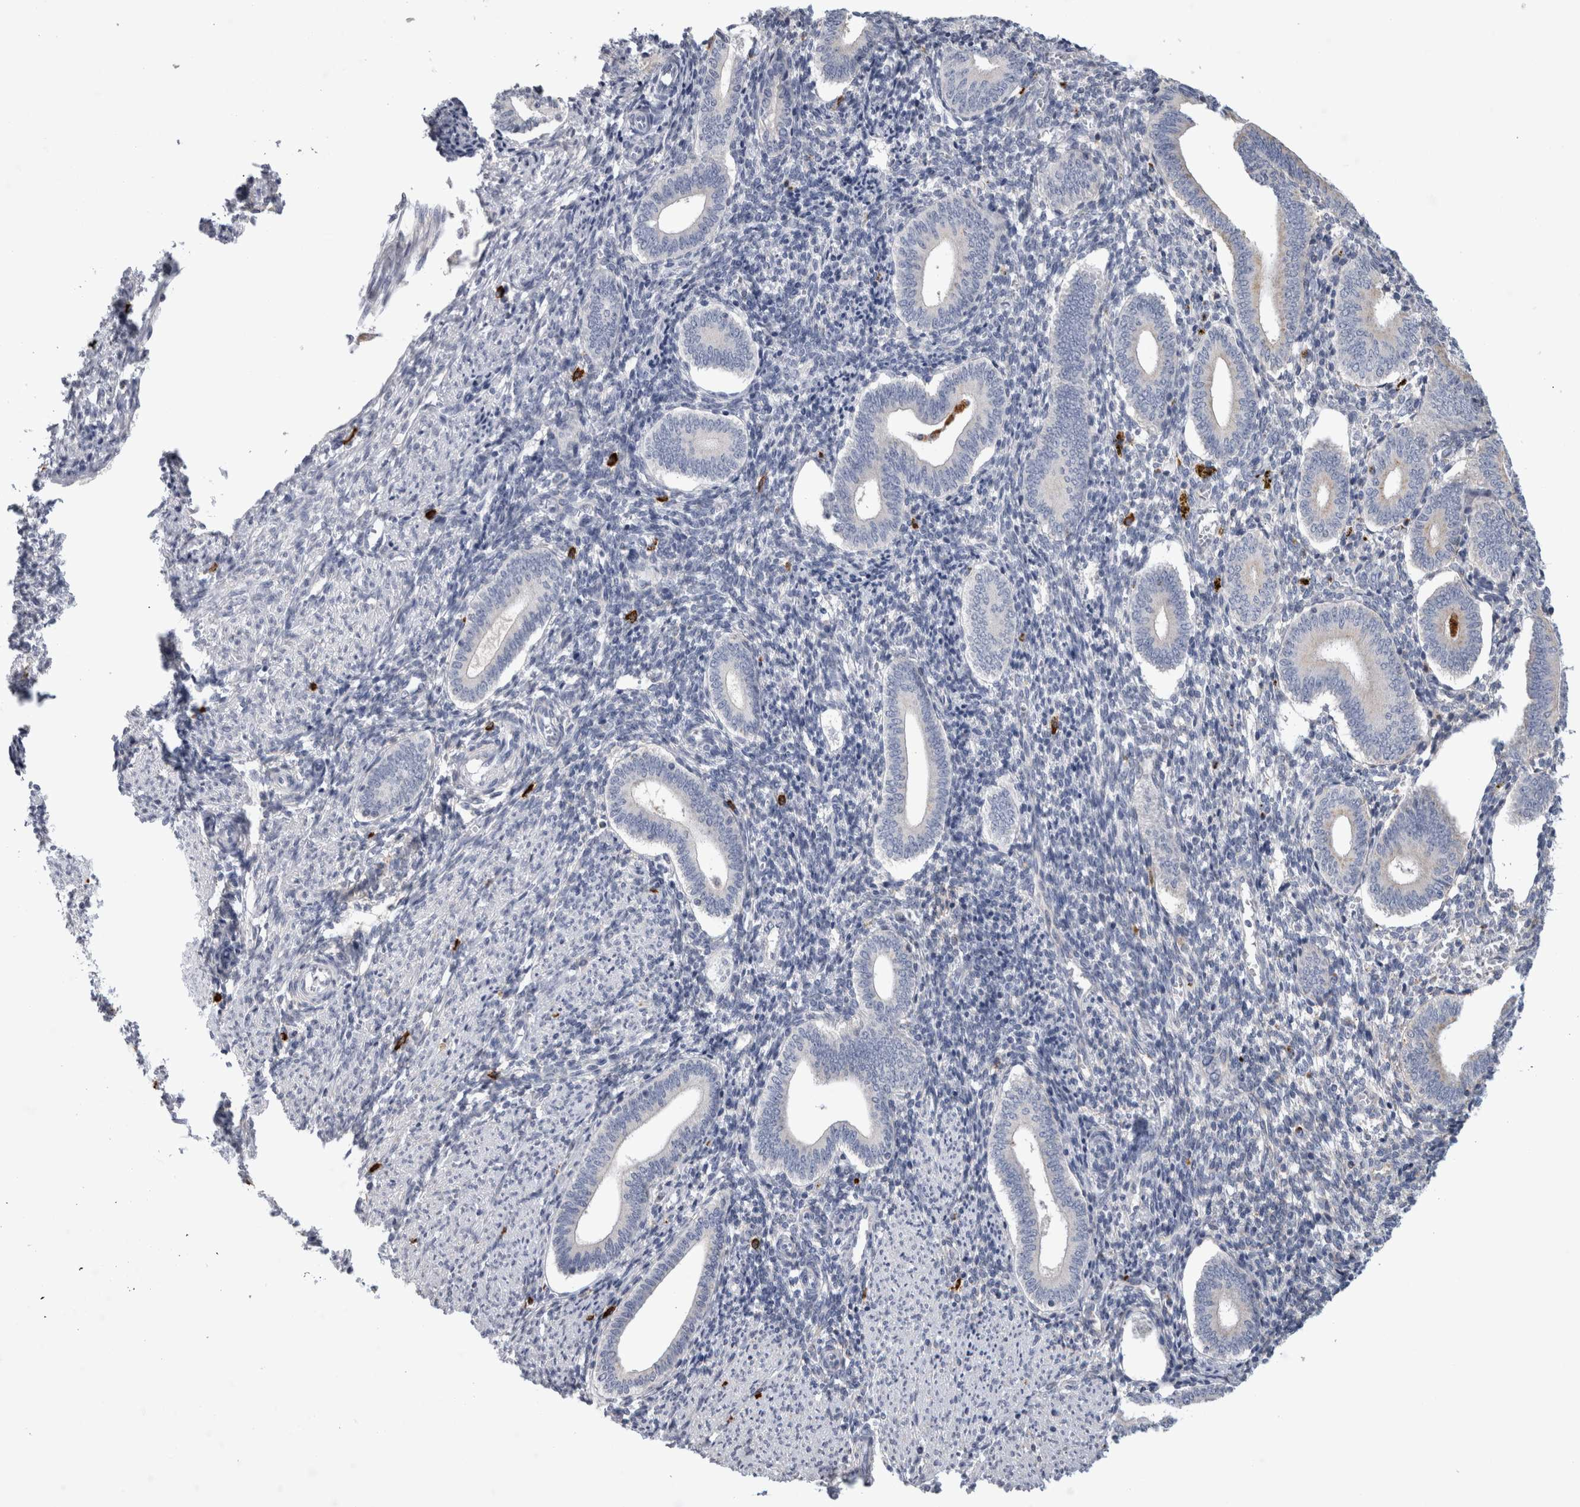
{"staining": {"intensity": "negative", "quantity": "none", "location": "none"}, "tissue": "endometrium", "cell_type": "Cells in endometrial stroma", "image_type": "normal", "snomed": [{"axis": "morphology", "description": "Normal tissue, NOS"}, {"axis": "topography", "description": "Uterus"}, {"axis": "topography", "description": "Endometrium"}], "caption": "Cells in endometrial stroma show no significant protein expression in benign endometrium. (DAB (3,3'-diaminobenzidine) immunohistochemistry visualized using brightfield microscopy, high magnification).", "gene": "CD63", "patient": {"sex": "female", "age": 33}}